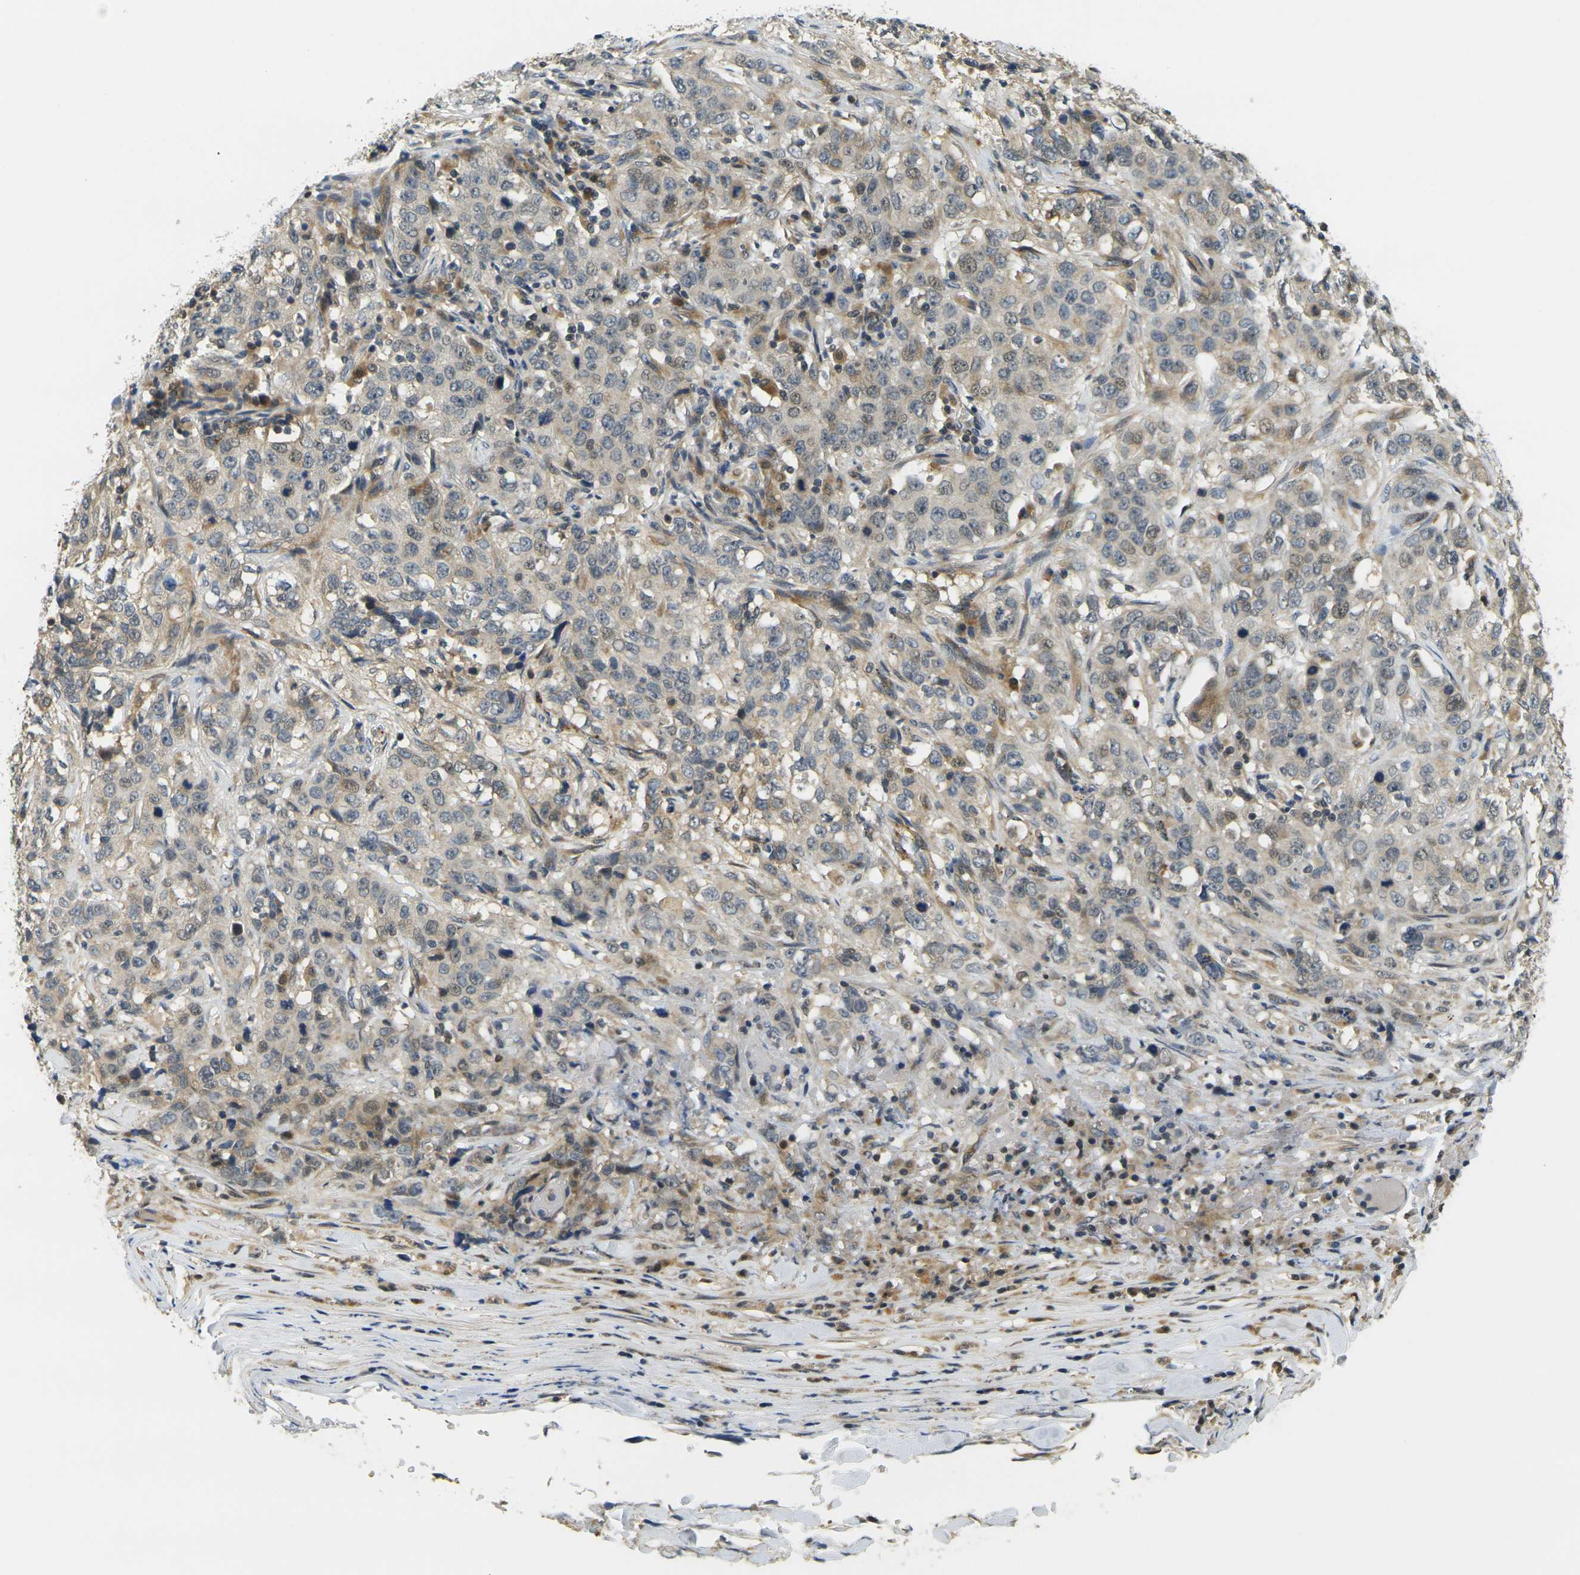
{"staining": {"intensity": "weak", "quantity": "25%-75%", "location": "cytoplasmic/membranous,nuclear"}, "tissue": "stomach cancer", "cell_type": "Tumor cells", "image_type": "cancer", "snomed": [{"axis": "morphology", "description": "Adenocarcinoma, NOS"}, {"axis": "topography", "description": "Stomach"}], "caption": "Protein staining displays weak cytoplasmic/membranous and nuclear staining in about 25%-75% of tumor cells in adenocarcinoma (stomach). The protein of interest is shown in brown color, while the nuclei are stained blue.", "gene": "KLHL8", "patient": {"sex": "male", "age": 48}}